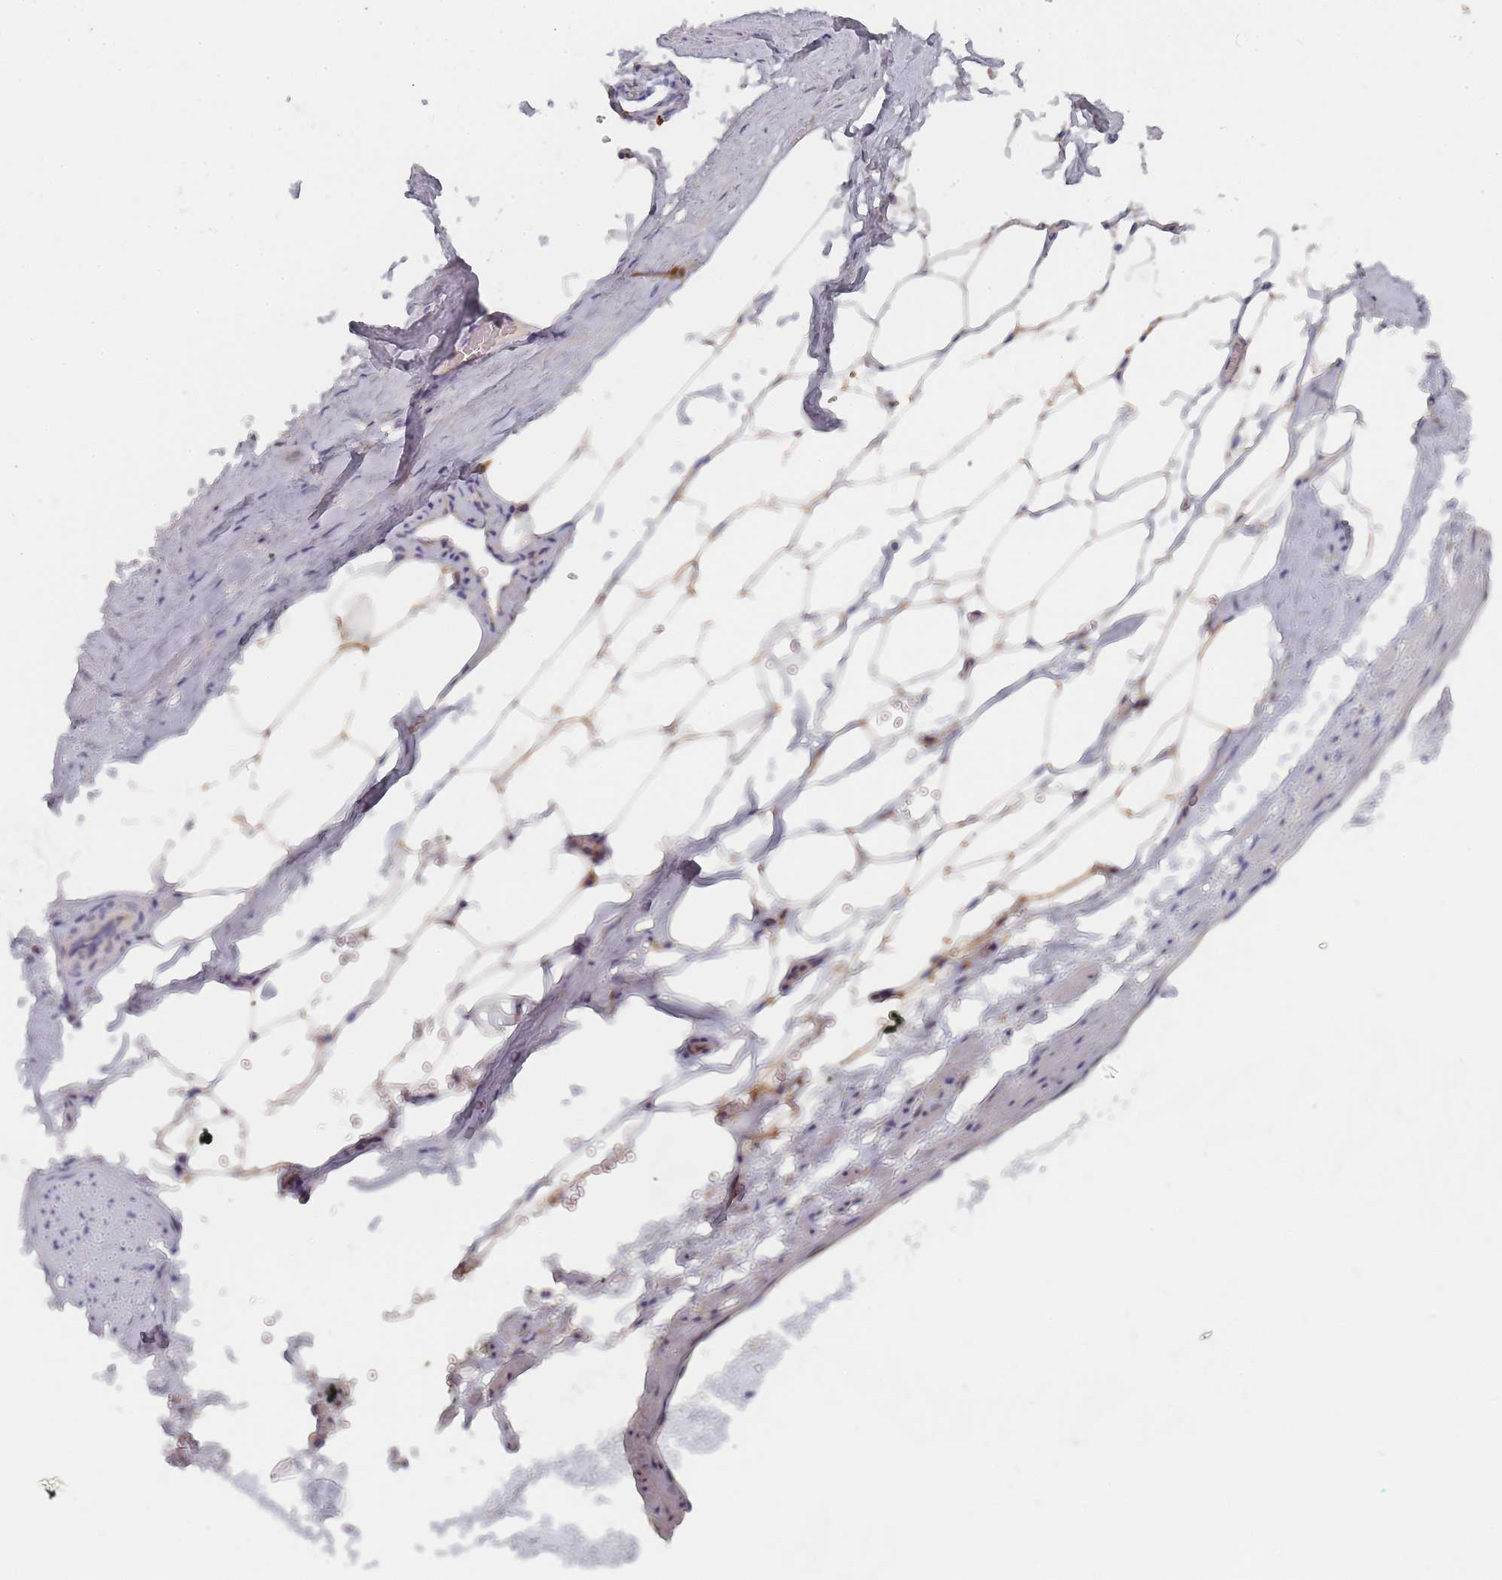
{"staining": {"intensity": "weak", "quantity": "25%-75%", "location": "cytoplasmic/membranous"}, "tissue": "adipose tissue", "cell_type": "Adipocytes", "image_type": "normal", "snomed": [{"axis": "morphology", "description": "Normal tissue, NOS"}, {"axis": "morphology", "description": "Adenocarcinoma, Low grade"}, {"axis": "topography", "description": "Prostate"}, {"axis": "topography", "description": "Peripheral nerve tissue"}], "caption": "A brown stain highlights weak cytoplasmic/membranous positivity of a protein in adipocytes of unremarkable adipose tissue. Nuclei are stained in blue.", "gene": "SLC35E4", "patient": {"sex": "male", "age": 63}}